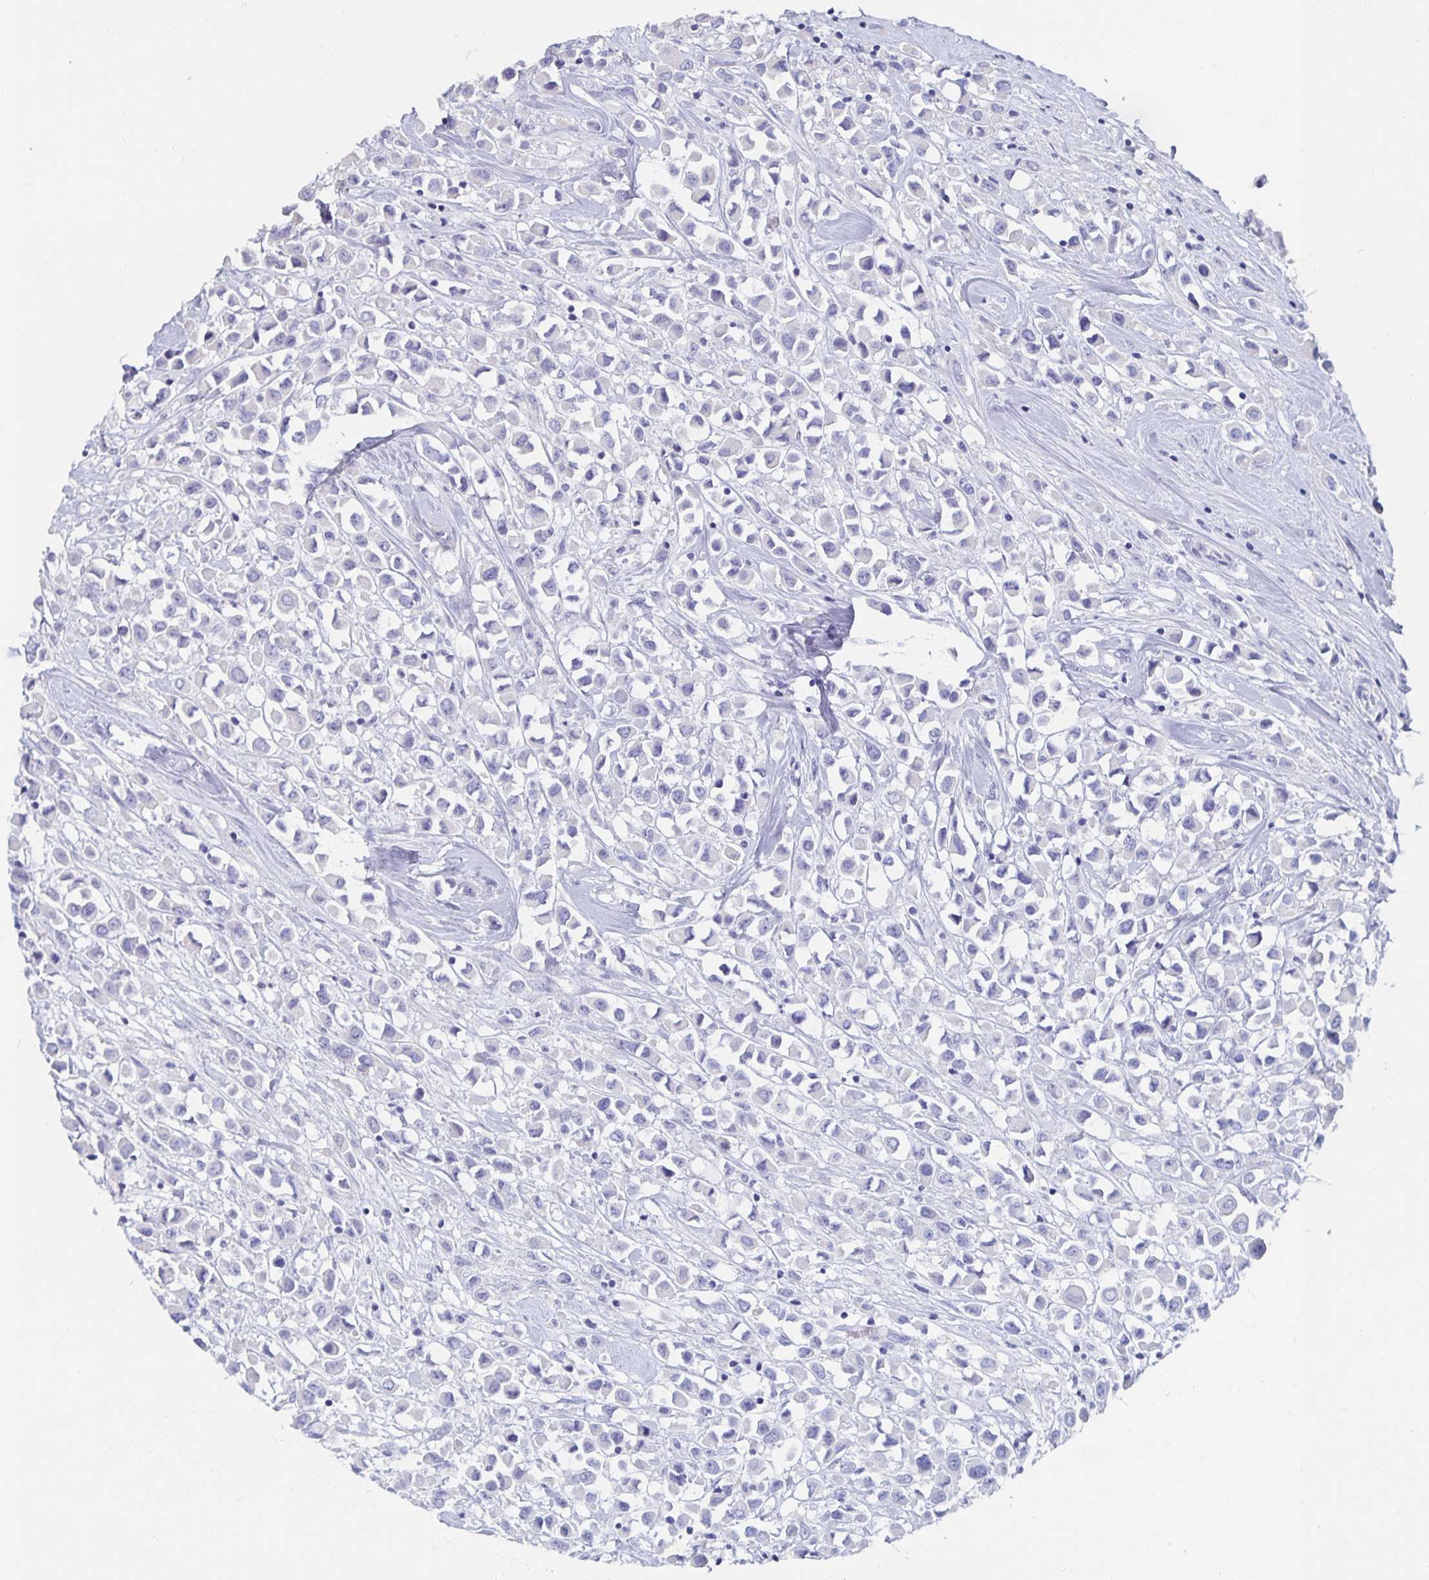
{"staining": {"intensity": "negative", "quantity": "none", "location": "none"}, "tissue": "breast cancer", "cell_type": "Tumor cells", "image_type": "cancer", "snomed": [{"axis": "morphology", "description": "Duct carcinoma"}, {"axis": "topography", "description": "Breast"}], "caption": "The histopathology image reveals no staining of tumor cells in breast cancer (intraductal carcinoma).", "gene": "CFAP69", "patient": {"sex": "female", "age": 61}}